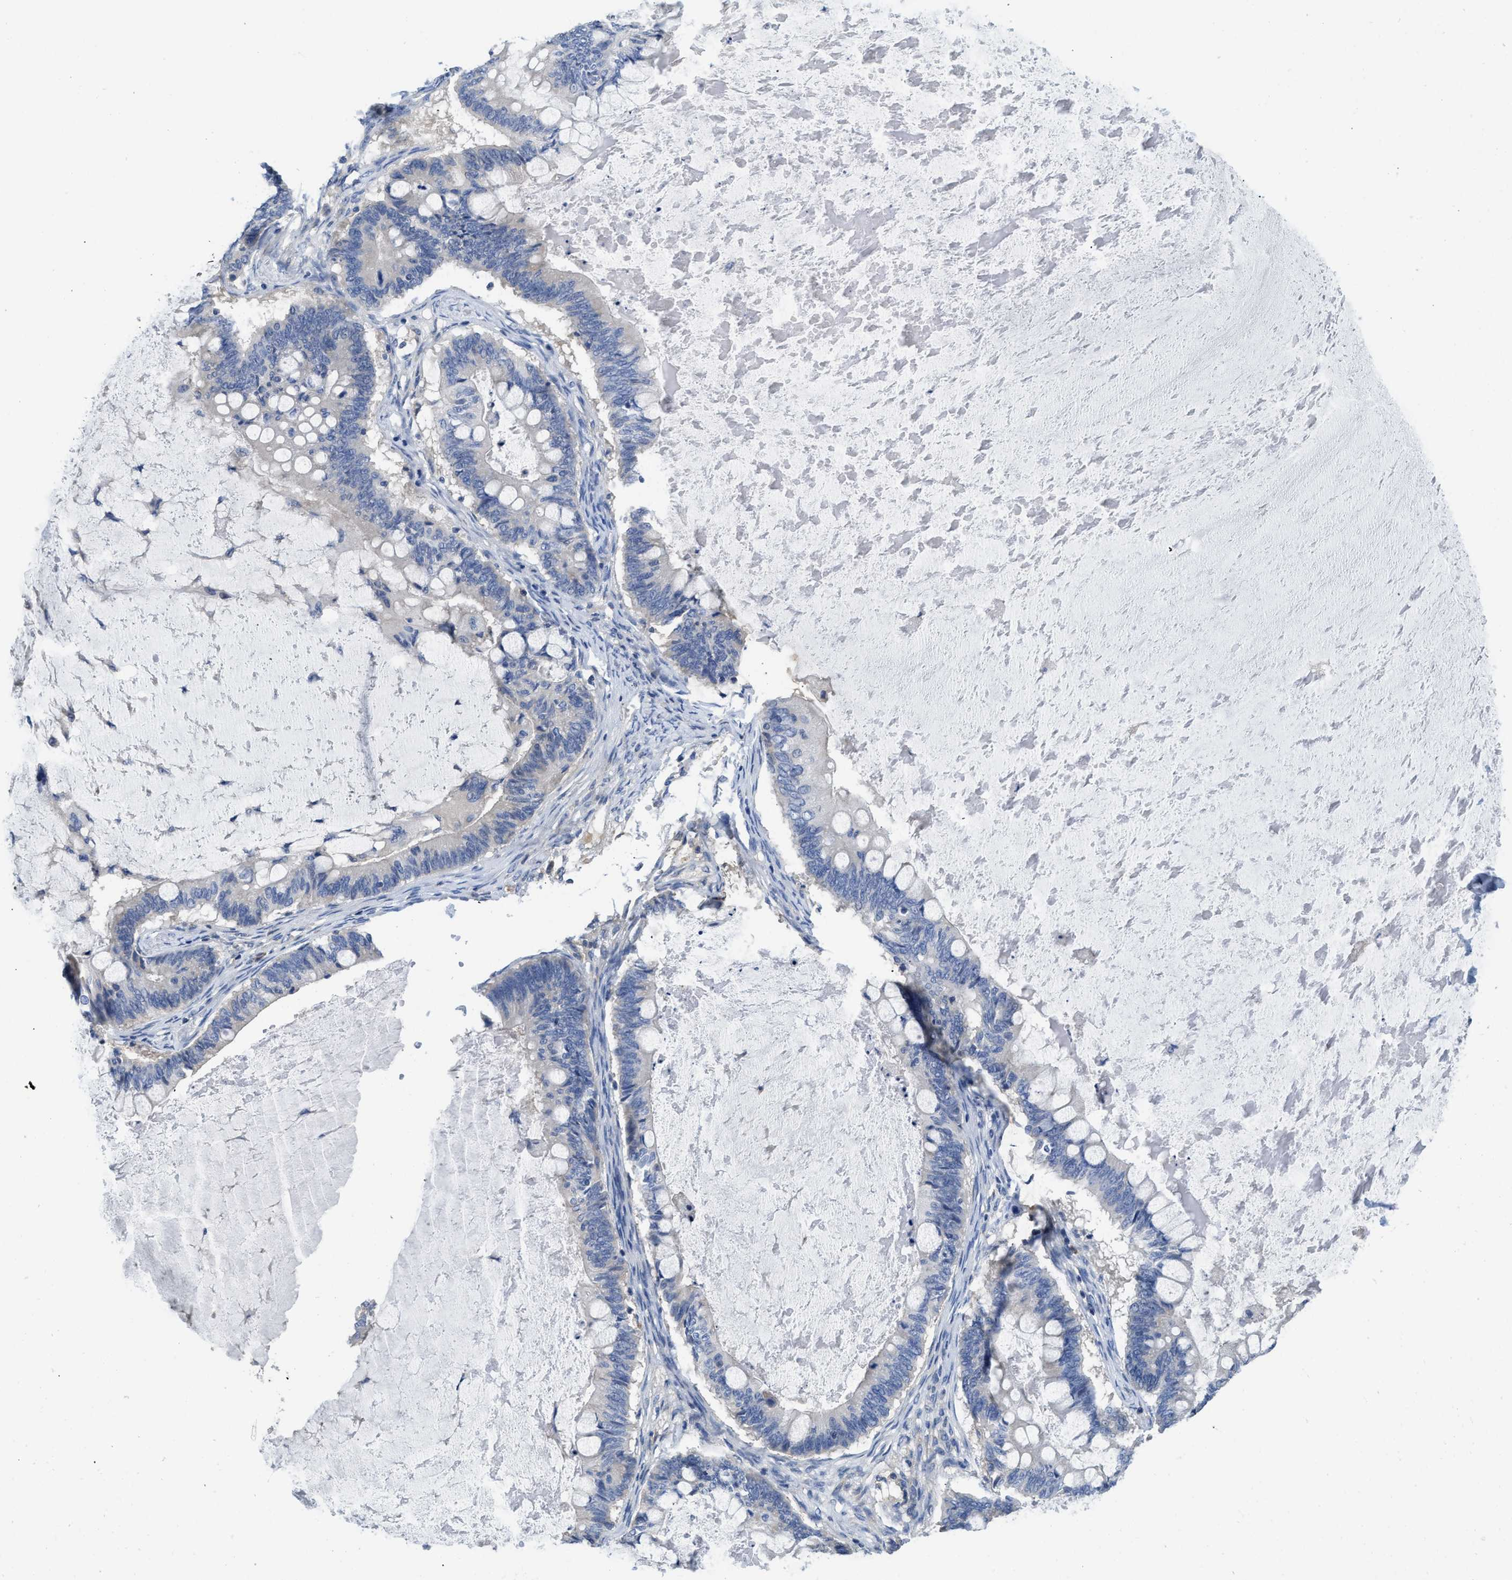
{"staining": {"intensity": "negative", "quantity": "none", "location": "none"}, "tissue": "ovarian cancer", "cell_type": "Tumor cells", "image_type": "cancer", "snomed": [{"axis": "morphology", "description": "Cystadenocarcinoma, mucinous, NOS"}, {"axis": "topography", "description": "Ovary"}], "caption": "Tumor cells show no significant positivity in ovarian mucinous cystadenocarcinoma. Nuclei are stained in blue.", "gene": "C1S", "patient": {"sex": "female", "age": 61}}